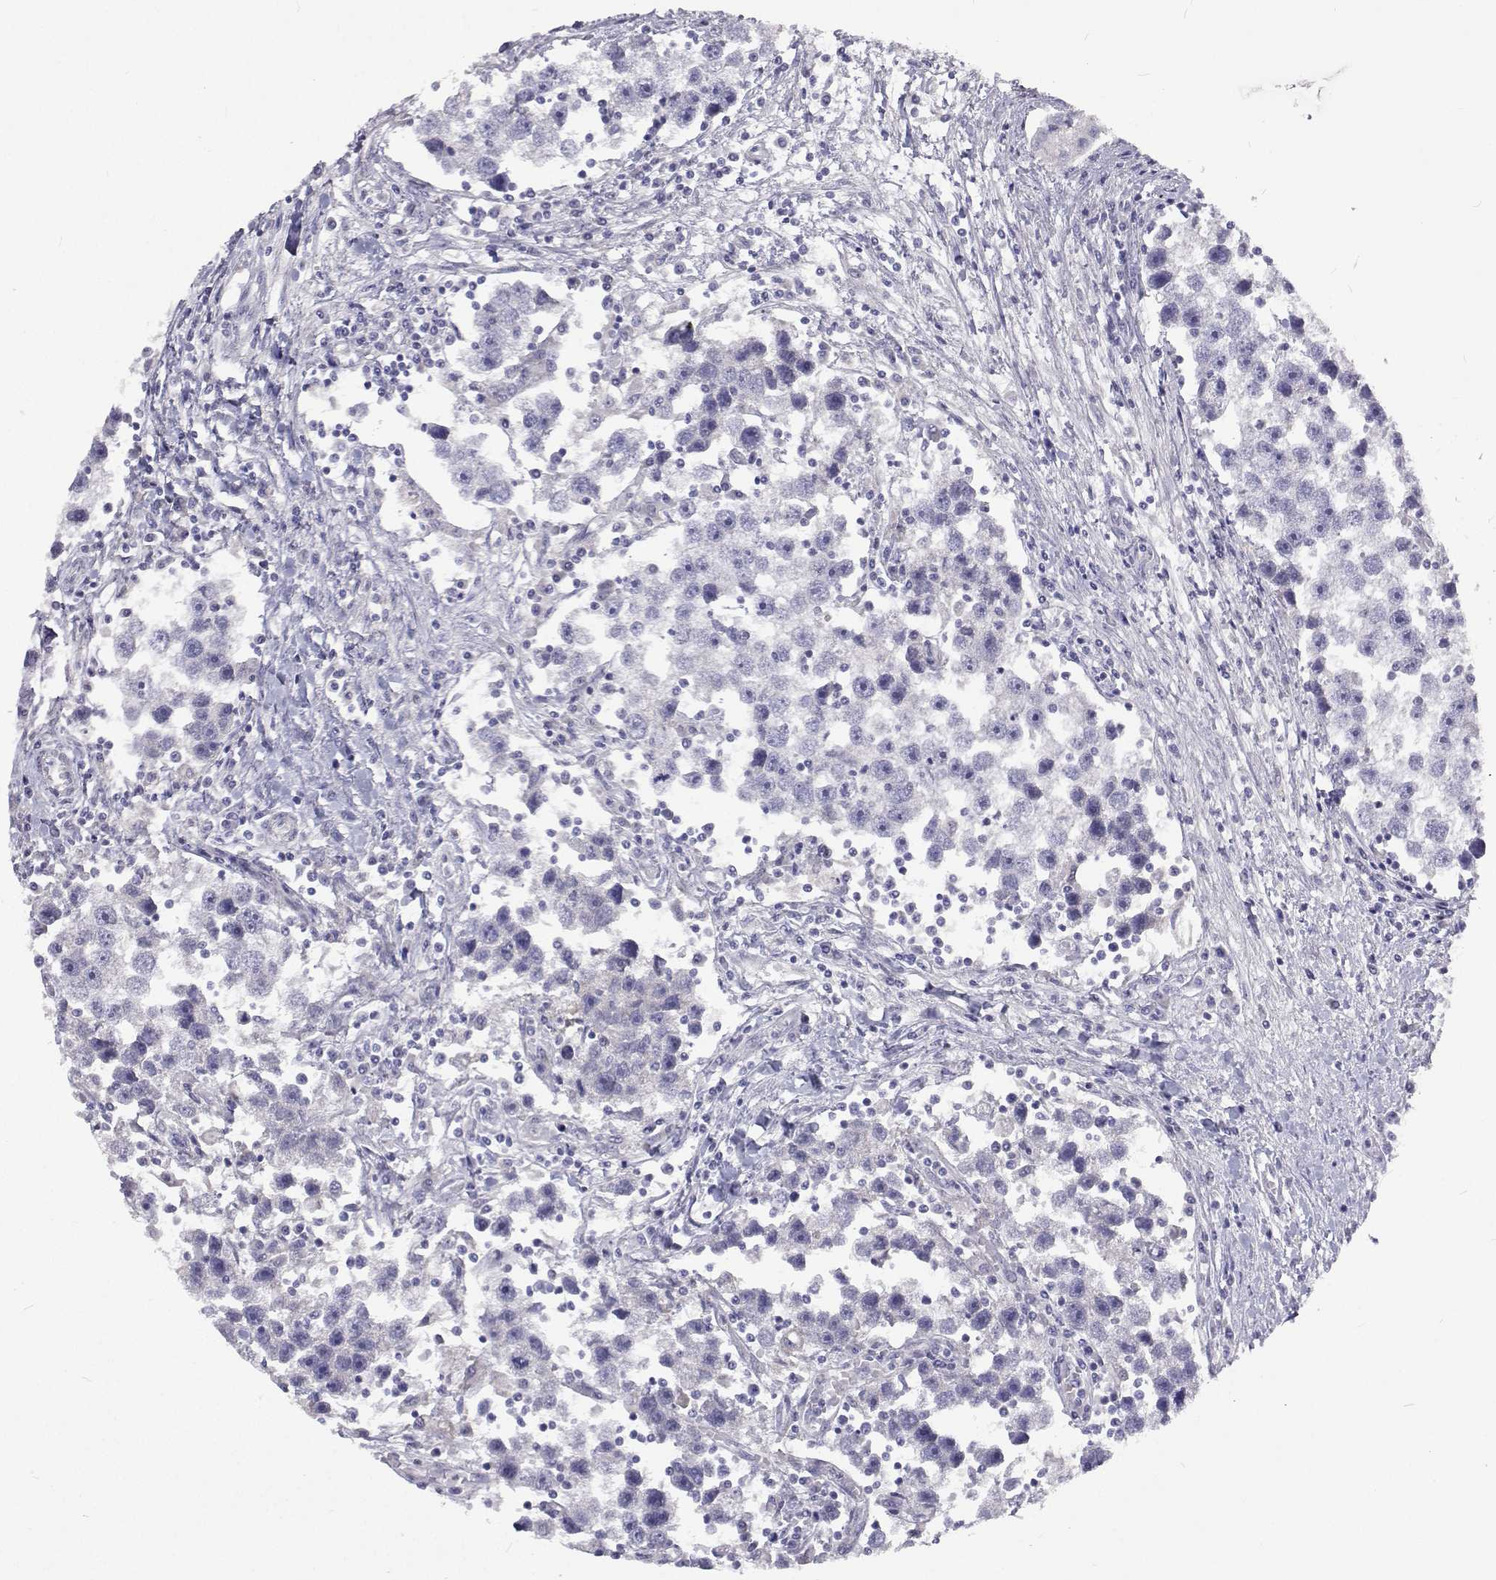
{"staining": {"intensity": "negative", "quantity": "none", "location": "none"}, "tissue": "testis cancer", "cell_type": "Tumor cells", "image_type": "cancer", "snomed": [{"axis": "morphology", "description": "Seminoma, NOS"}, {"axis": "topography", "description": "Testis"}], "caption": "Human seminoma (testis) stained for a protein using immunohistochemistry reveals no expression in tumor cells.", "gene": "LHFPL7", "patient": {"sex": "male", "age": 30}}